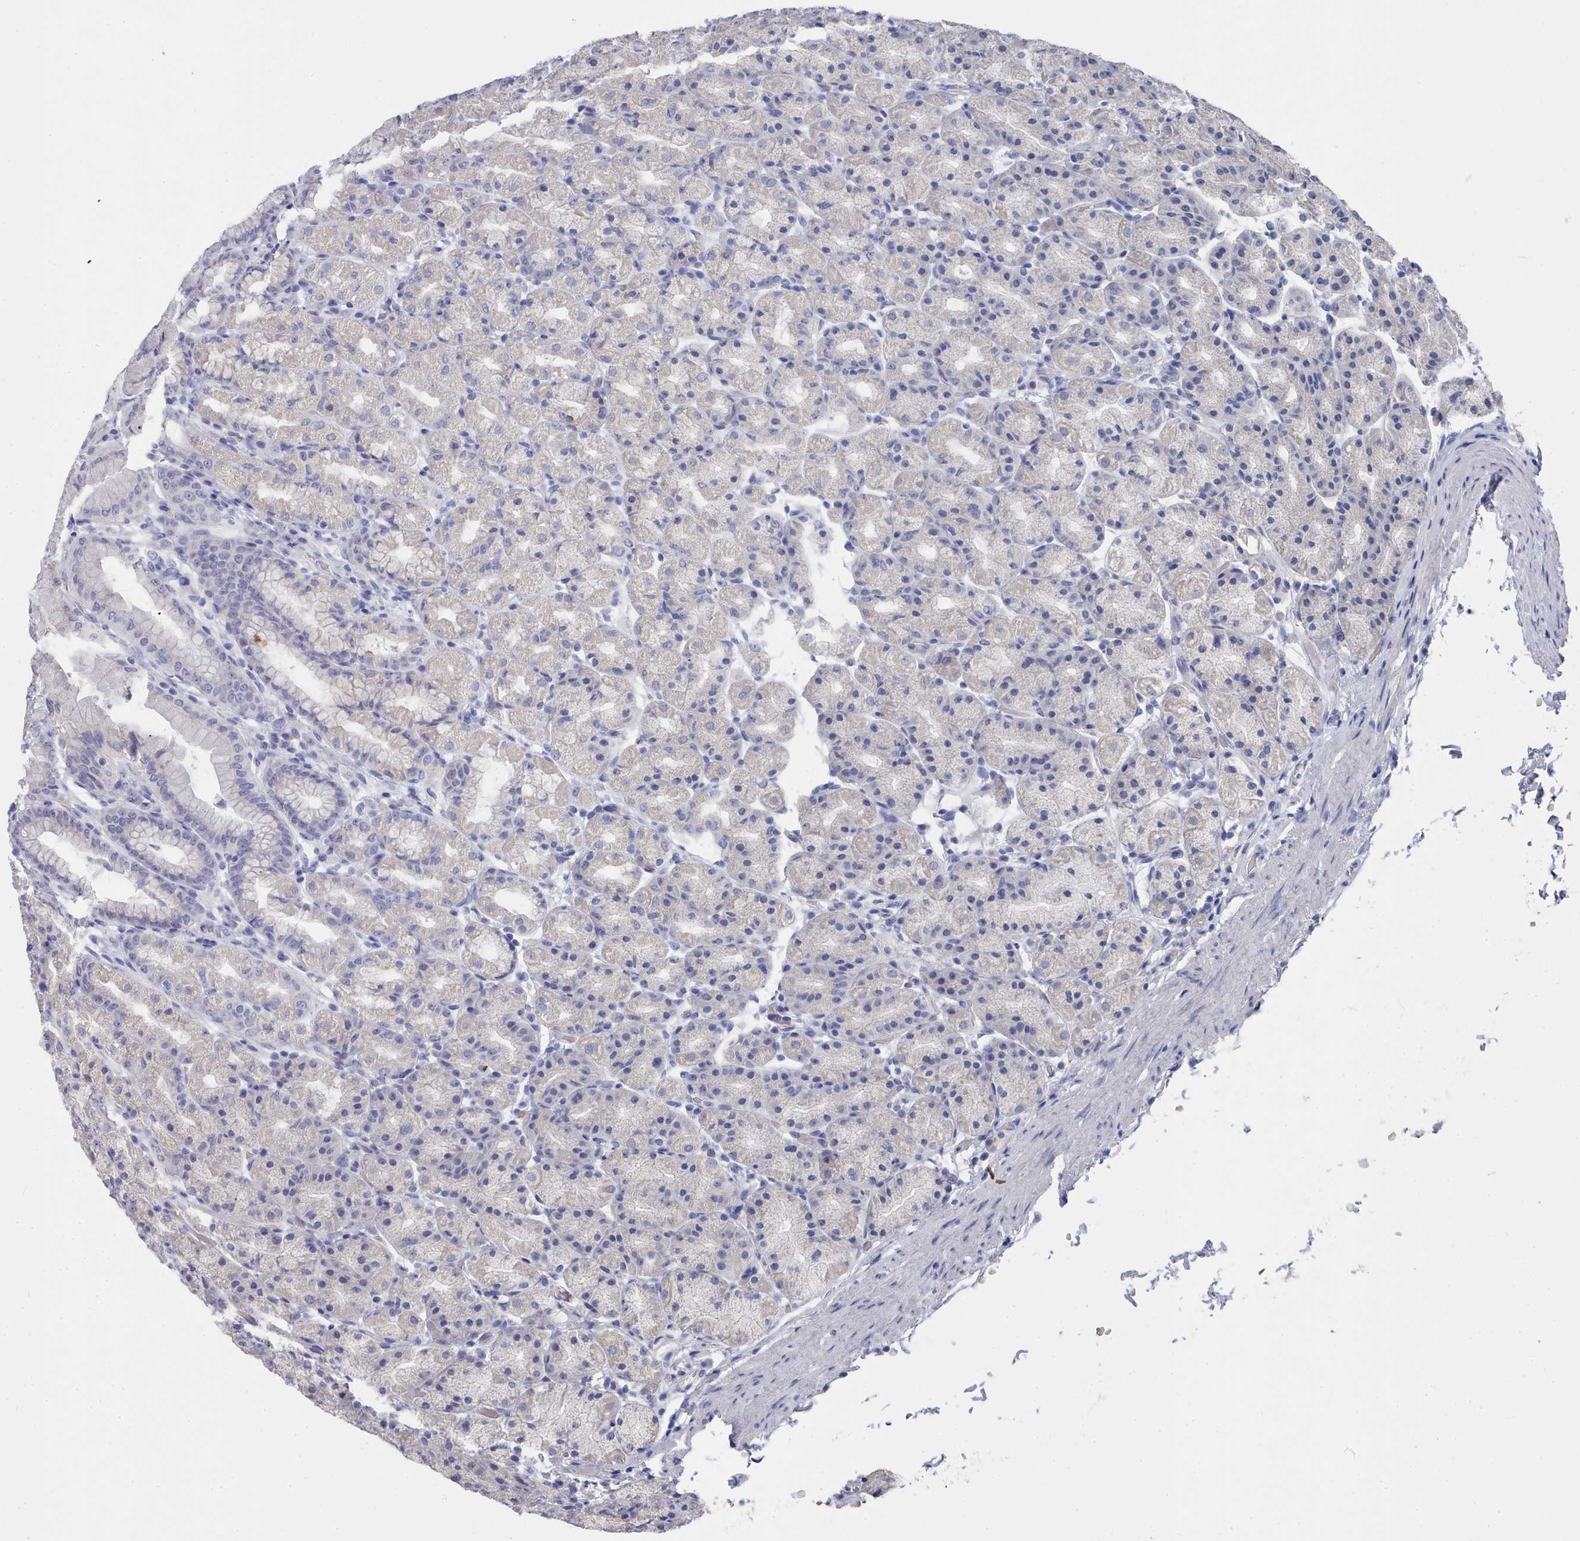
{"staining": {"intensity": "negative", "quantity": "none", "location": "none"}, "tissue": "stomach", "cell_type": "Glandular cells", "image_type": "normal", "snomed": [{"axis": "morphology", "description": "Normal tissue, NOS"}, {"axis": "topography", "description": "Stomach, upper"}, {"axis": "topography", "description": "Stomach"}], "caption": "This photomicrograph is of normal stomach stained with immunohistochemistry to label a protein in brown with the nuclei are counter-stained blue. There is no expression in glandular cells. Brightfield microscopy of immunohistochemistry (IHC) stained with DAB (3,3'-diaminobenzidine) (brown) and hematoxylin (blue), captured at high magnification.", "gene": "ACAD11", "patient": {"sex": "male", "age": 68}}